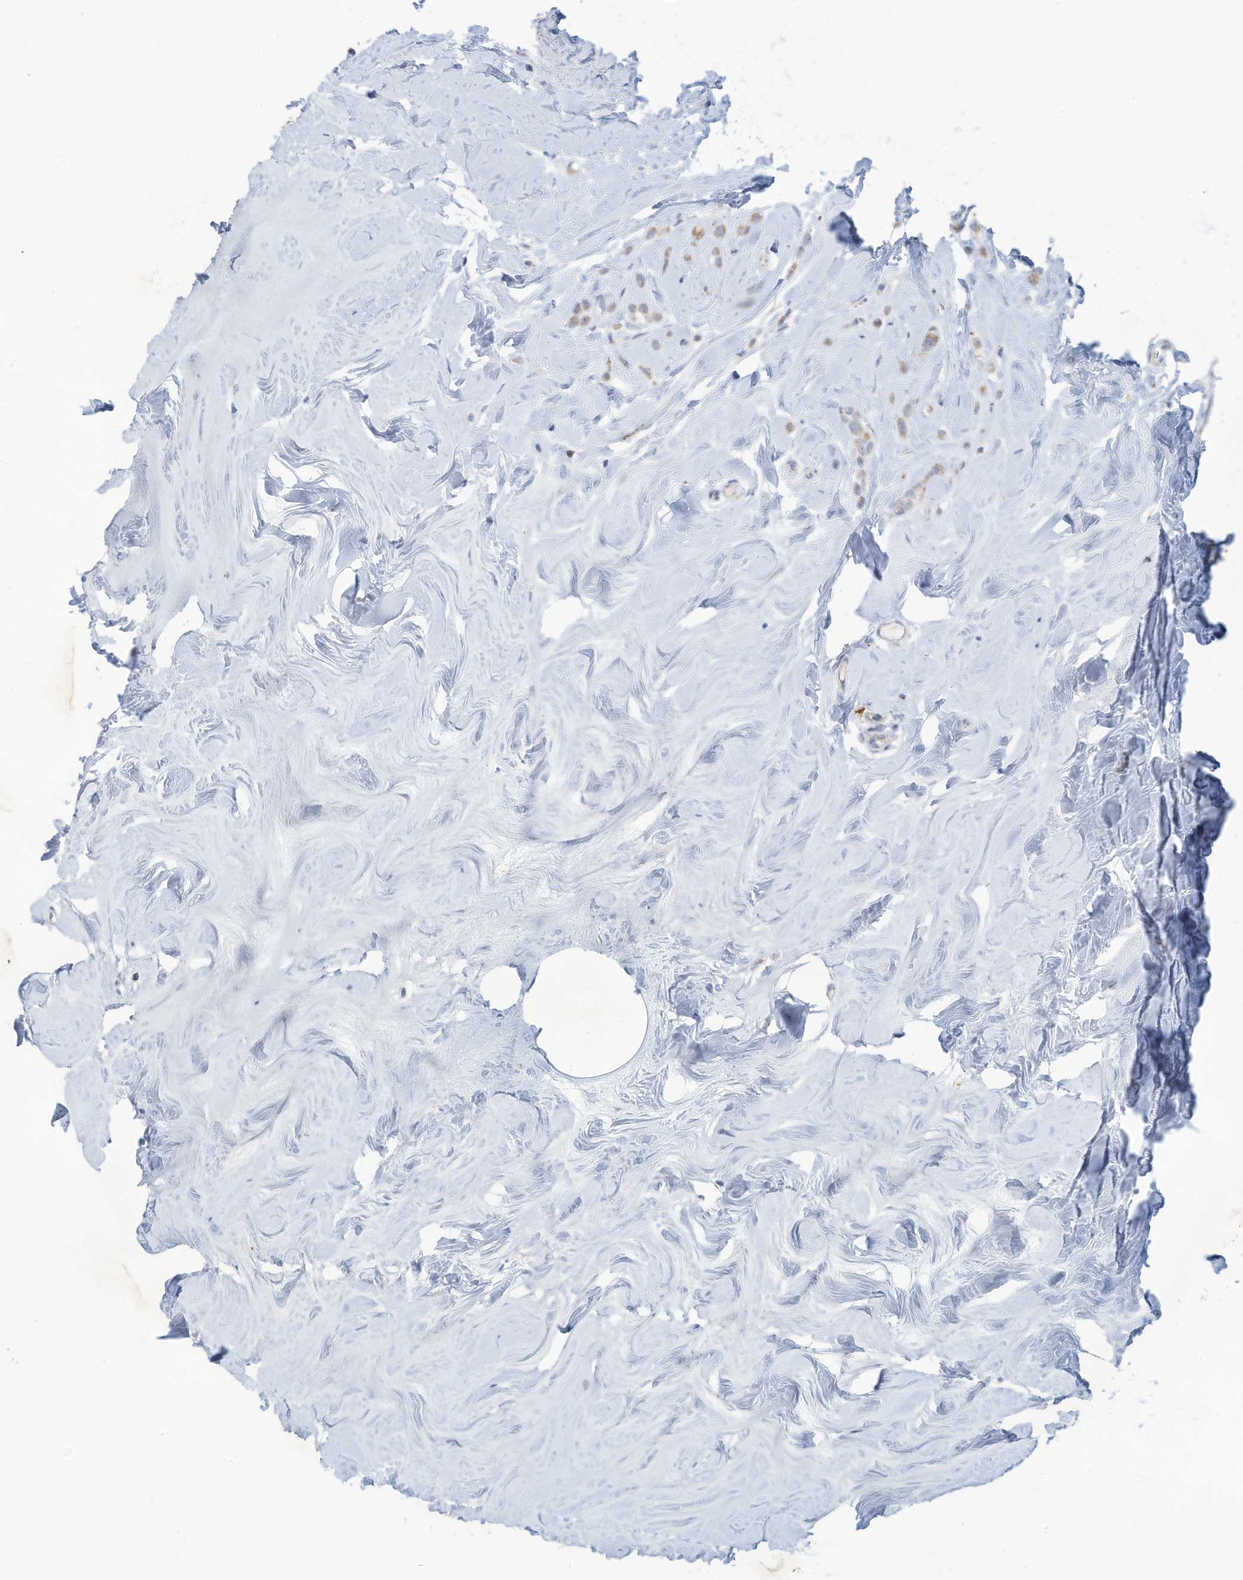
{"staining": {"intensity": "weak", "quantity": "25%-75%", "location": "cytoplasmic/membranous"}, "tissue": "breast cancer", "cell_type": "Tumor cells", "image_type": "cancer", "snomed": [{"axis": "morphology", "description": "Lobular carcinoma"}, {"axis": "topography", "description": "Breast"}], "caption": "Immunohistochemistry image of neoplastic tissue: human breast cancer stained using IHC shows low levels of weak protein expression localized specifically in the cytoplasmic/membranous of tumor cells, appearing as a cytoplasmic/membranous brown color.", "gene": "NLN", "patient": {"sex": "female", "age": 47}}